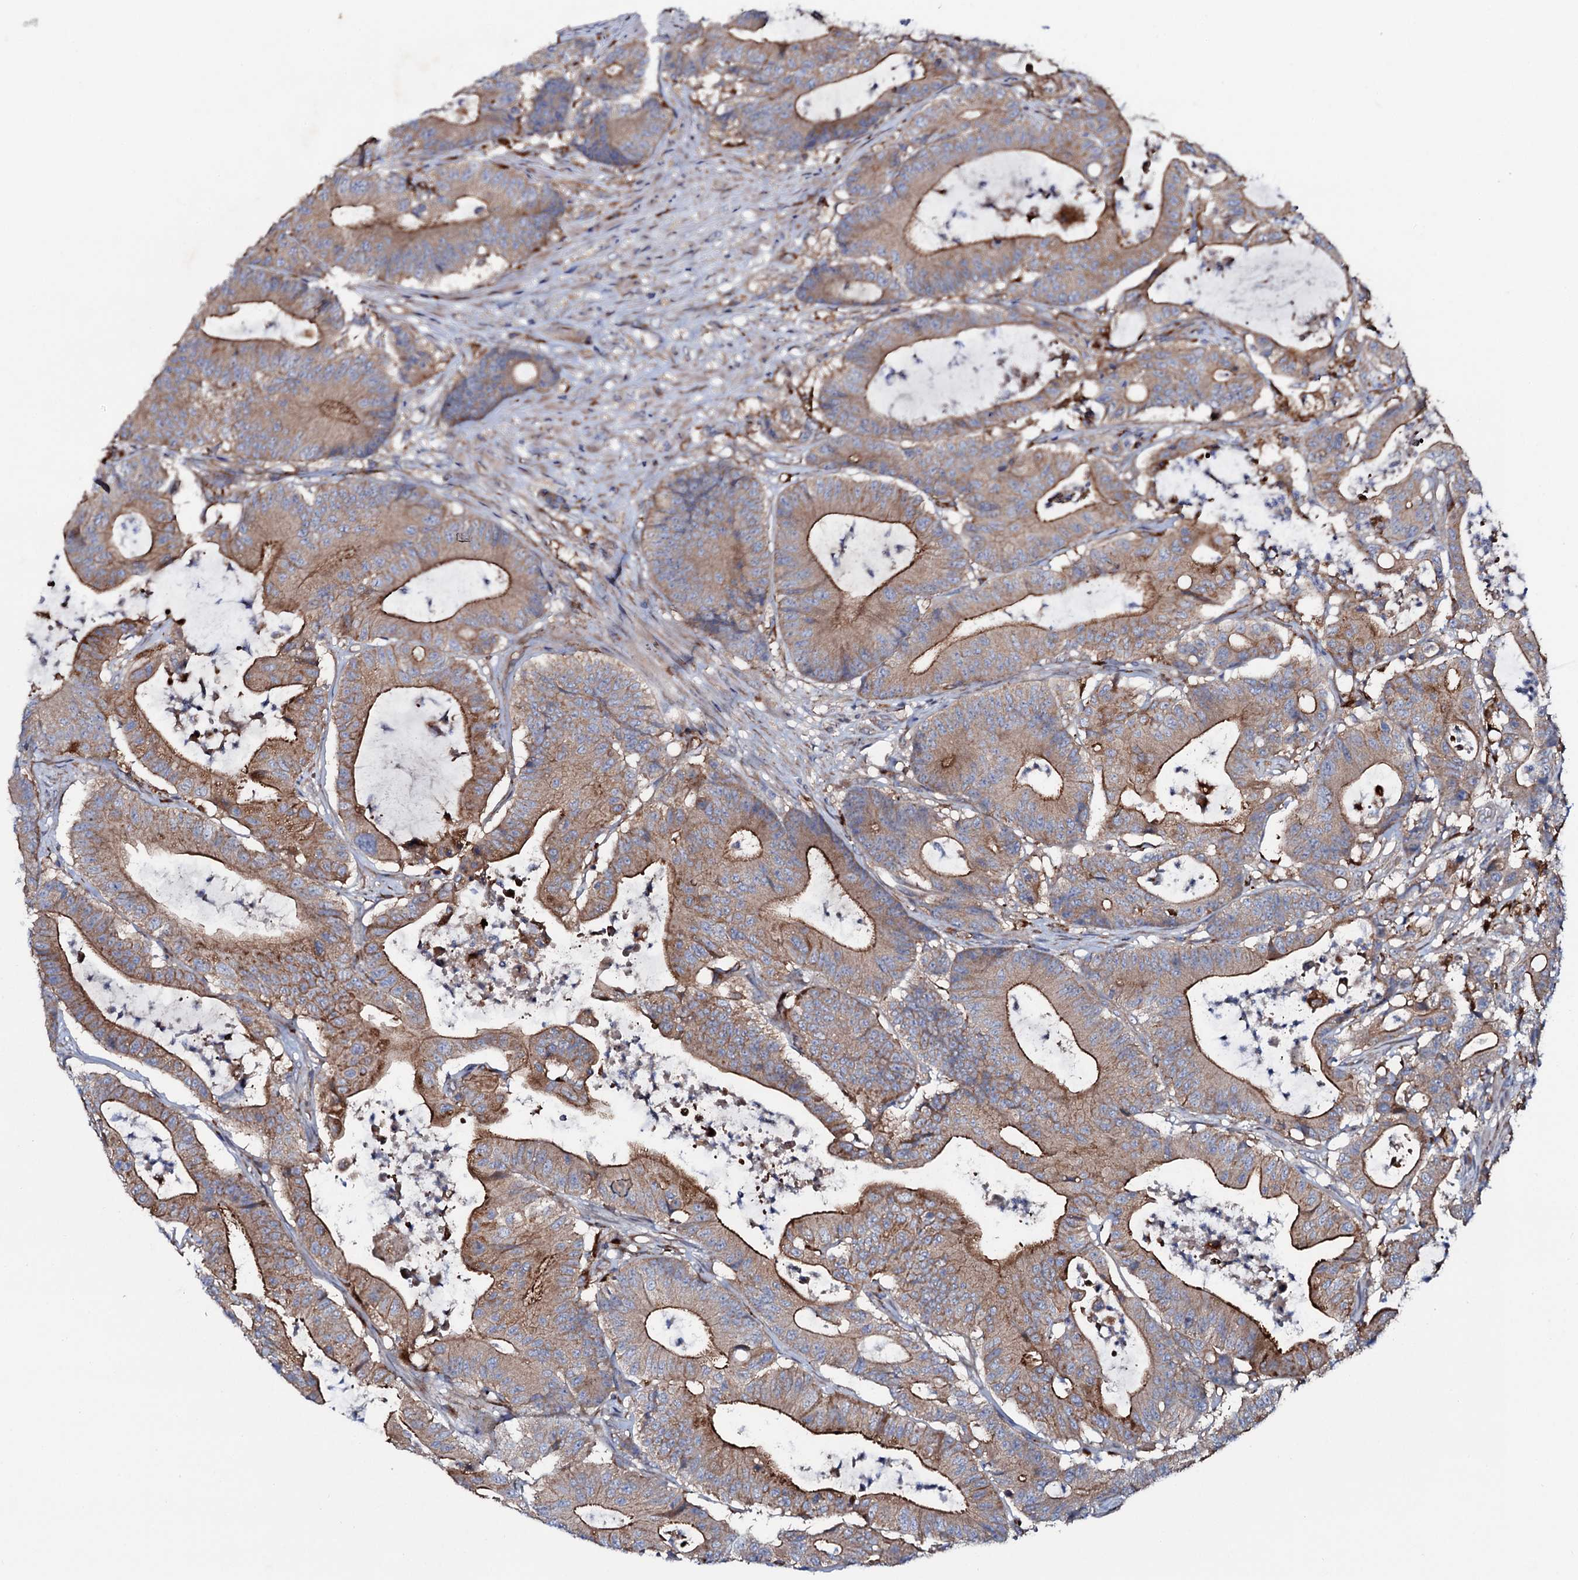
{"staining": {"intensity": "moderate", "quantity": ">75%", "location": "cytoplasmic/membranous"}, "tissue": "colorectal cancer", "cell_type": "Tumor cells", "image_type": "cancer", "snomed": [{"axis": "morphology", "description": "Adenocarcinoma, NOS"}, {"axis": "topography", "description": "Colon"}], "caption": "A brown stain labels moderate cytoplasmic/membranous positivity of a protein in colorectal cancer (adenocarcinoma) tumor cells. (IHC, brightfield microscopy, high magnification).", "gene": "P2RX4", "patient": {"sex": "female", "age": 84}}